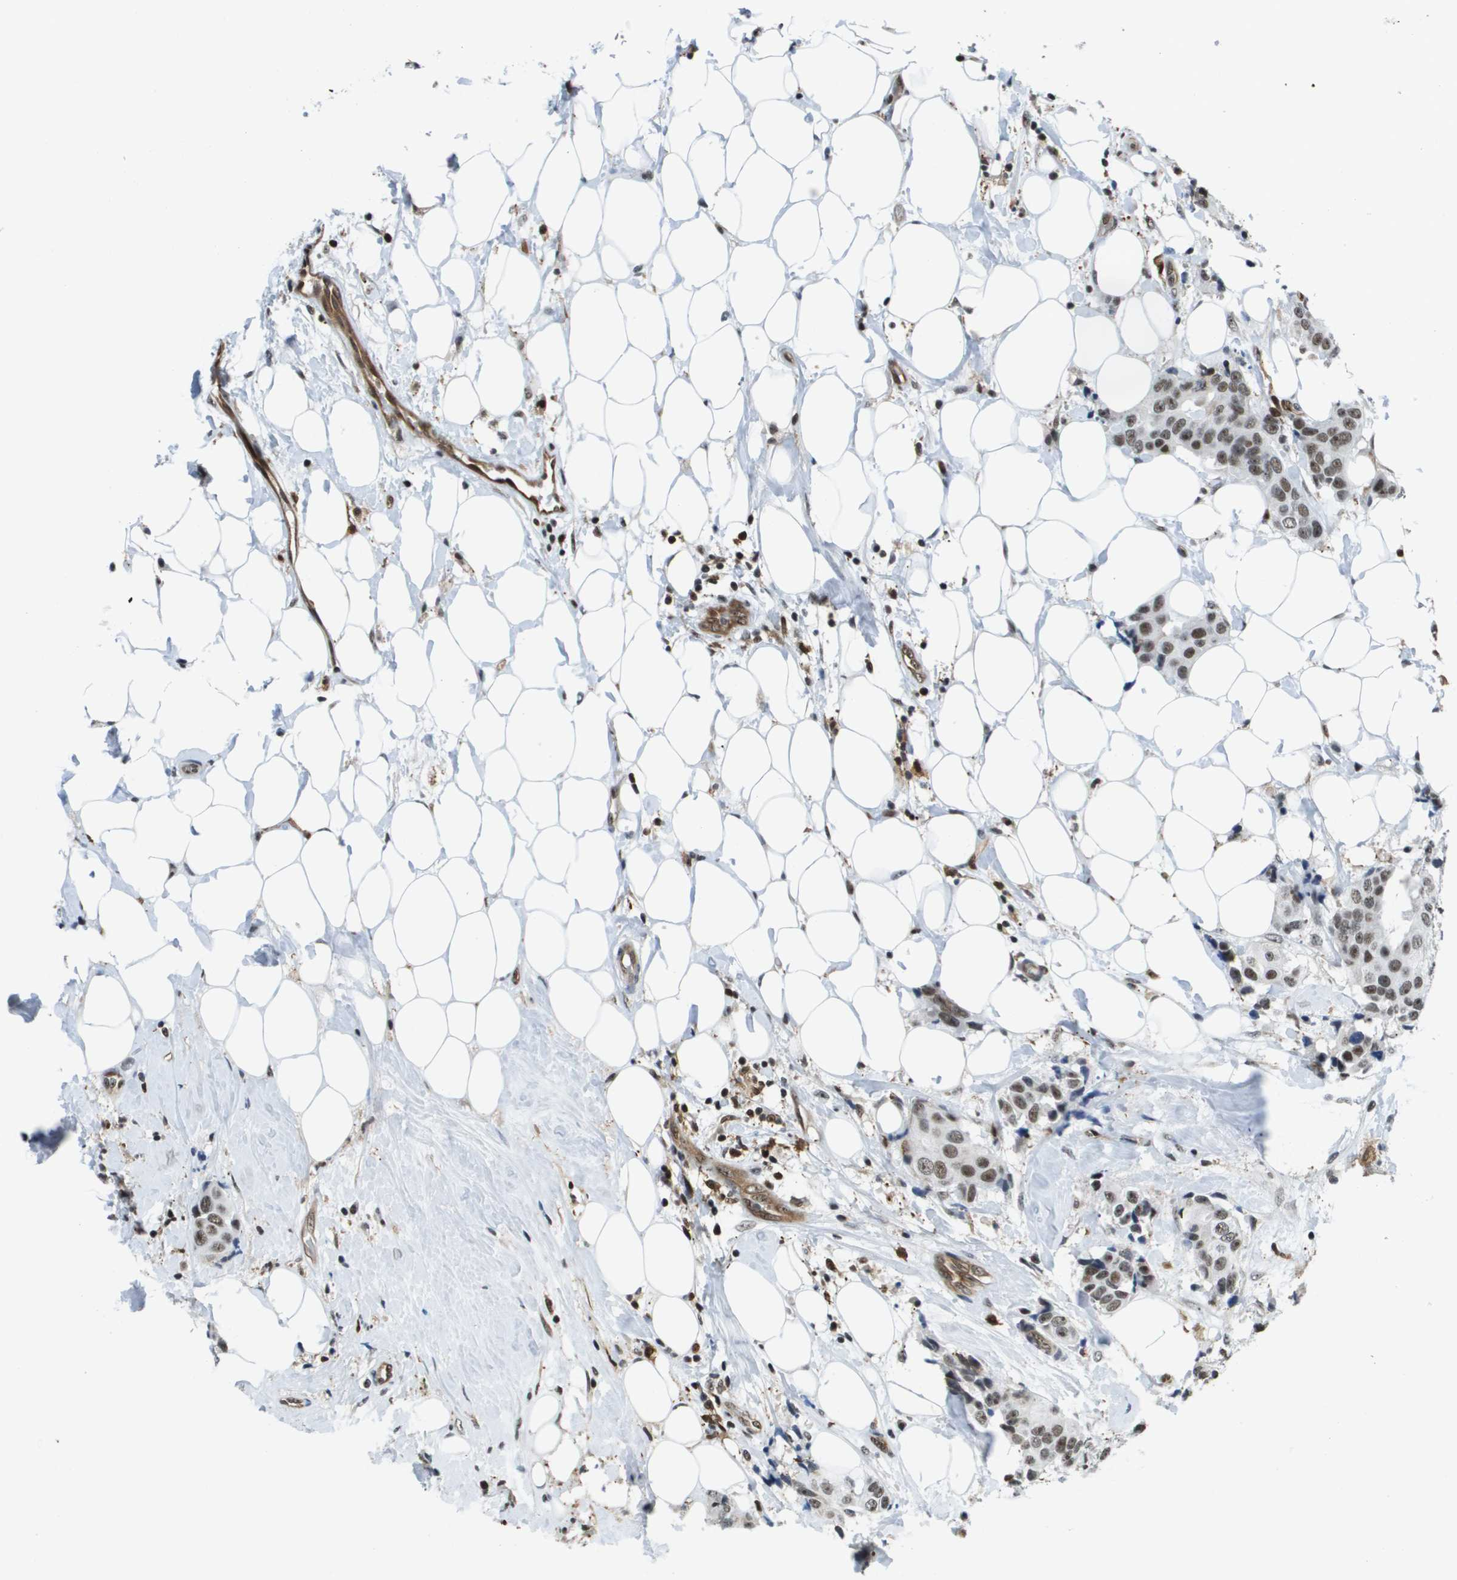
{"staining": {"intensity": "moderate", "quantity": ">75%", "location": "nuclear"}, "tissue": "breast cancer", "cell_type": "Tumor cells", "image_type": "cancer", "snomed": [{"axis": "morphology", "description": "Normal tissue, NOS"}, {"axis": "morphology", "description": "Duct carcinoma"}, {"axis": "topography", "description": "Breast"}], "caption": "Immunohistochemistry (DAB (3,3'-diaminobenzidine)) staining of breast intraductal carcinoma shows moderate nuclear protein positivity in approximately >75% of tumor cells. (DAB IHC, brown staining for protein, blue staining for nuclei).", "gene": "EP400", "patient": {"sex": "female", "age": 39}}